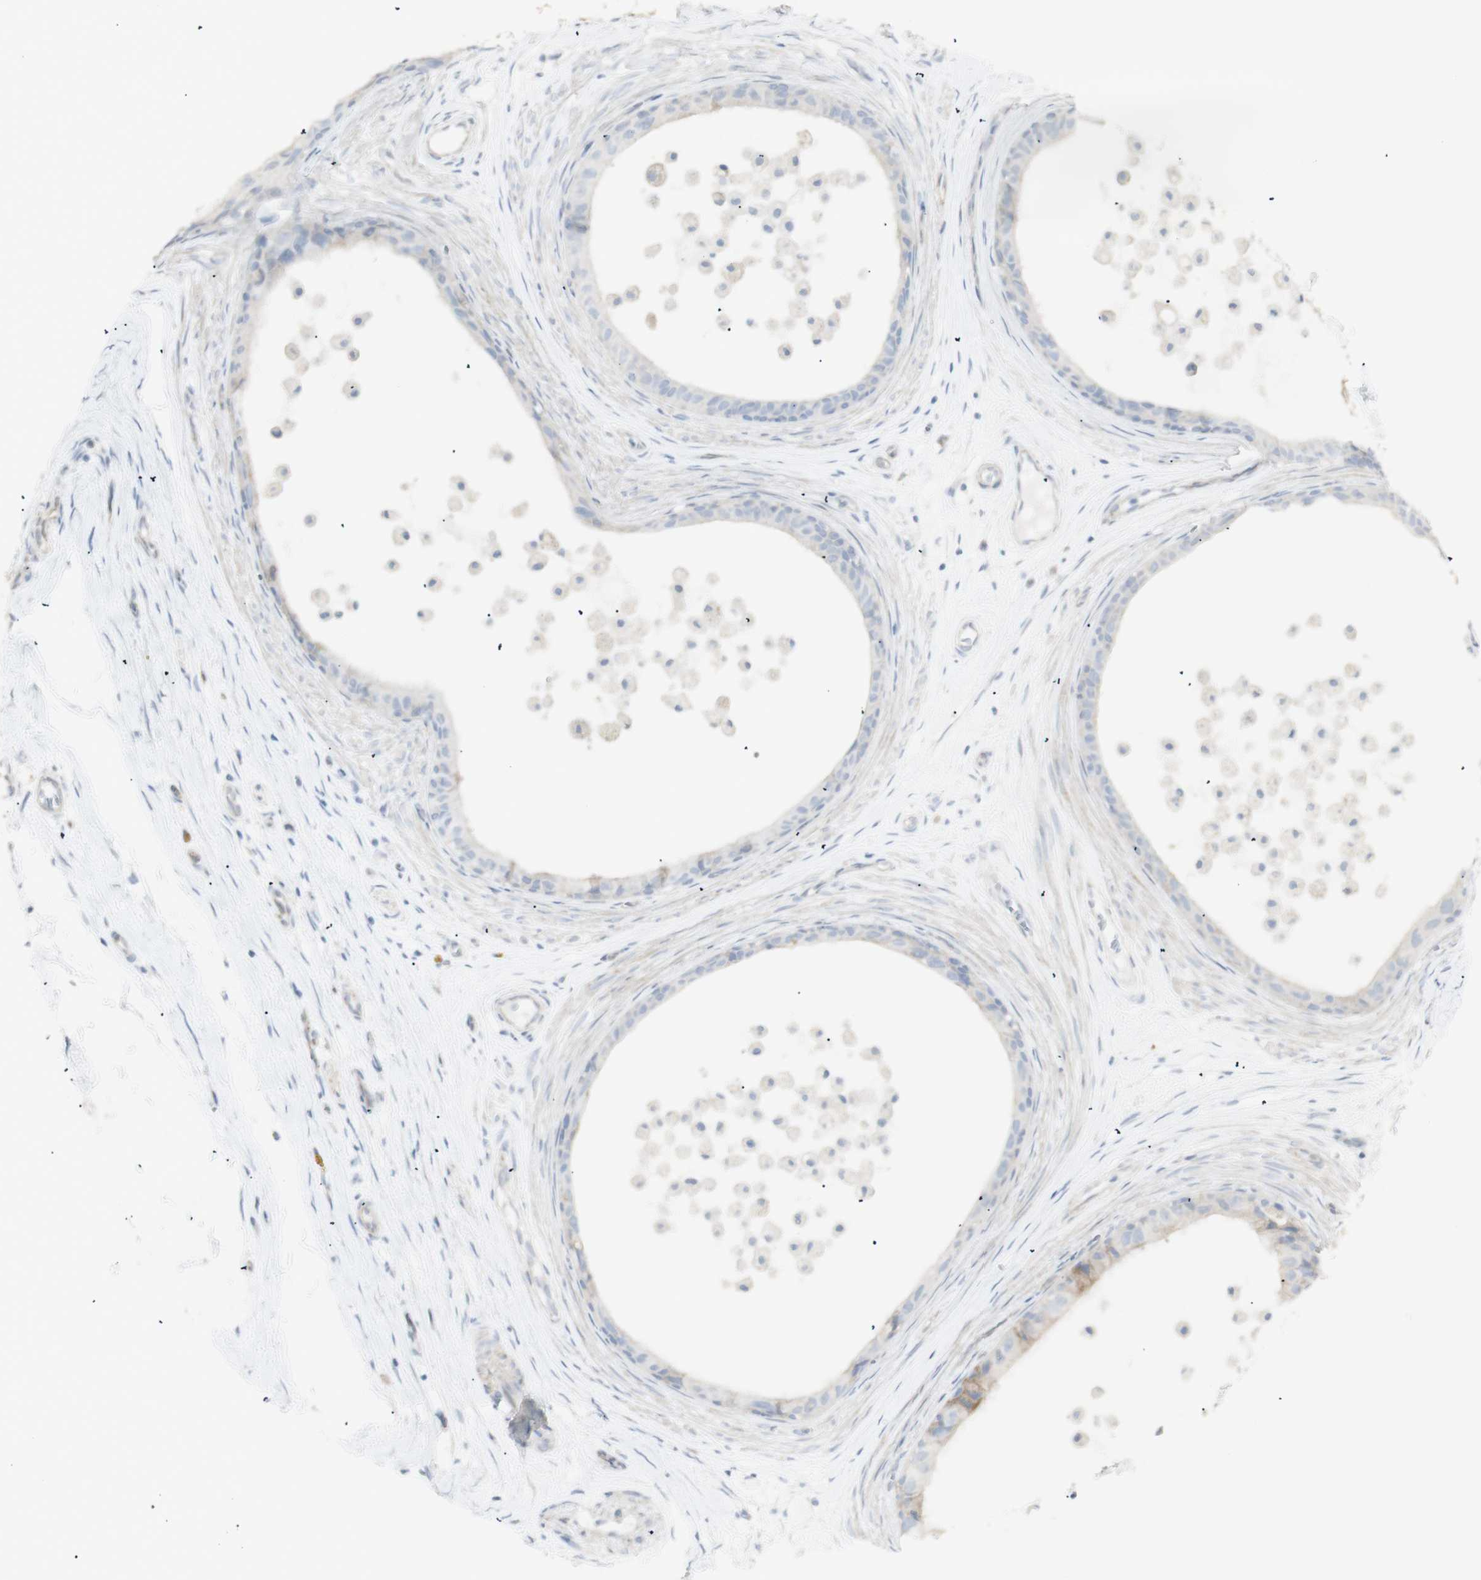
{"staining": {"intensity": "weak", "quantity": "<25%", "location": "cytoplasmic/membranous"}, "tissue": "epididymis", "cell_type": "Glandular cells", "image_type": "normal", "snomed": [{"axis": "morphology", "description": "Normal tissue, NOS"}, {"axis": "morphology", "description": "Inflammation, NOS"}, {"axis": "topography", "description": "Epididymis"}], "caption": "Normal epididymis was stained to show a protein in brown. There is no significant positivity in glandular cells. (IHC, brightfield microscopy, high magnification).", "gene": "NDST4", "patient": {"sex": "male", "age": 85}}